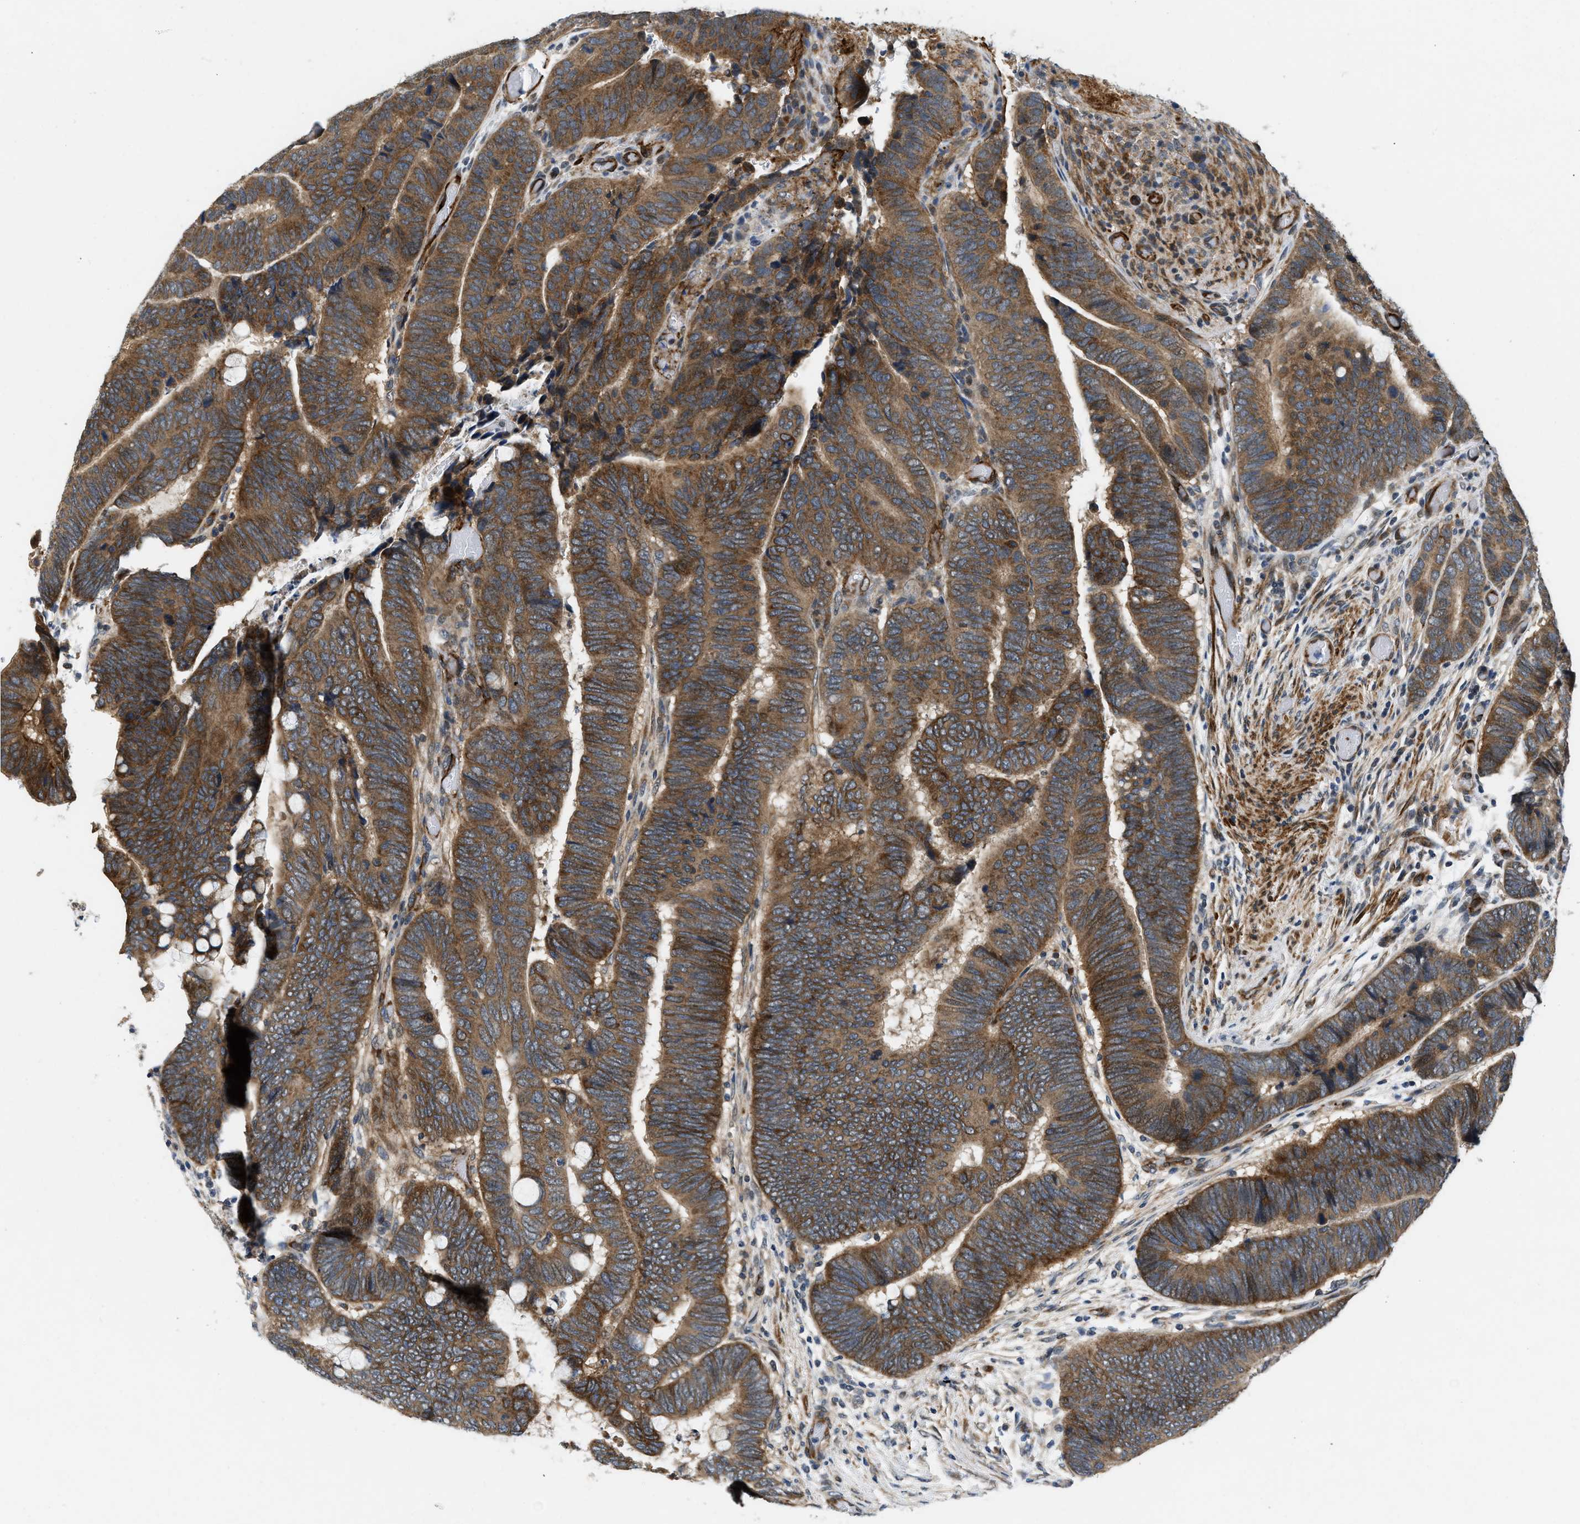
{"staining": {"intensity": "moderate", "quantity": ">75%", "location": "cytoplasmic/membranous"}, "tissue": "colorectal cancer", "cell_type": "Tumor cells", "image_type": "cancer", "snomed": [{"axis": "morphology", "description": "Normal tissue, NOS"}, {"axis": "morphology", "description": "Adenocarcinoma, NOS"}, {"axis": "topography", "description": "Rectum"}], "caption": "Moderate cytoplasmic/membranous expression for a protein is identified in about >75% of tumor cells of colorectal adenocarcinoma using immunohistochemistry.", "gene": "ZNF599", "patient": {"sex": "male", "age": 92}}